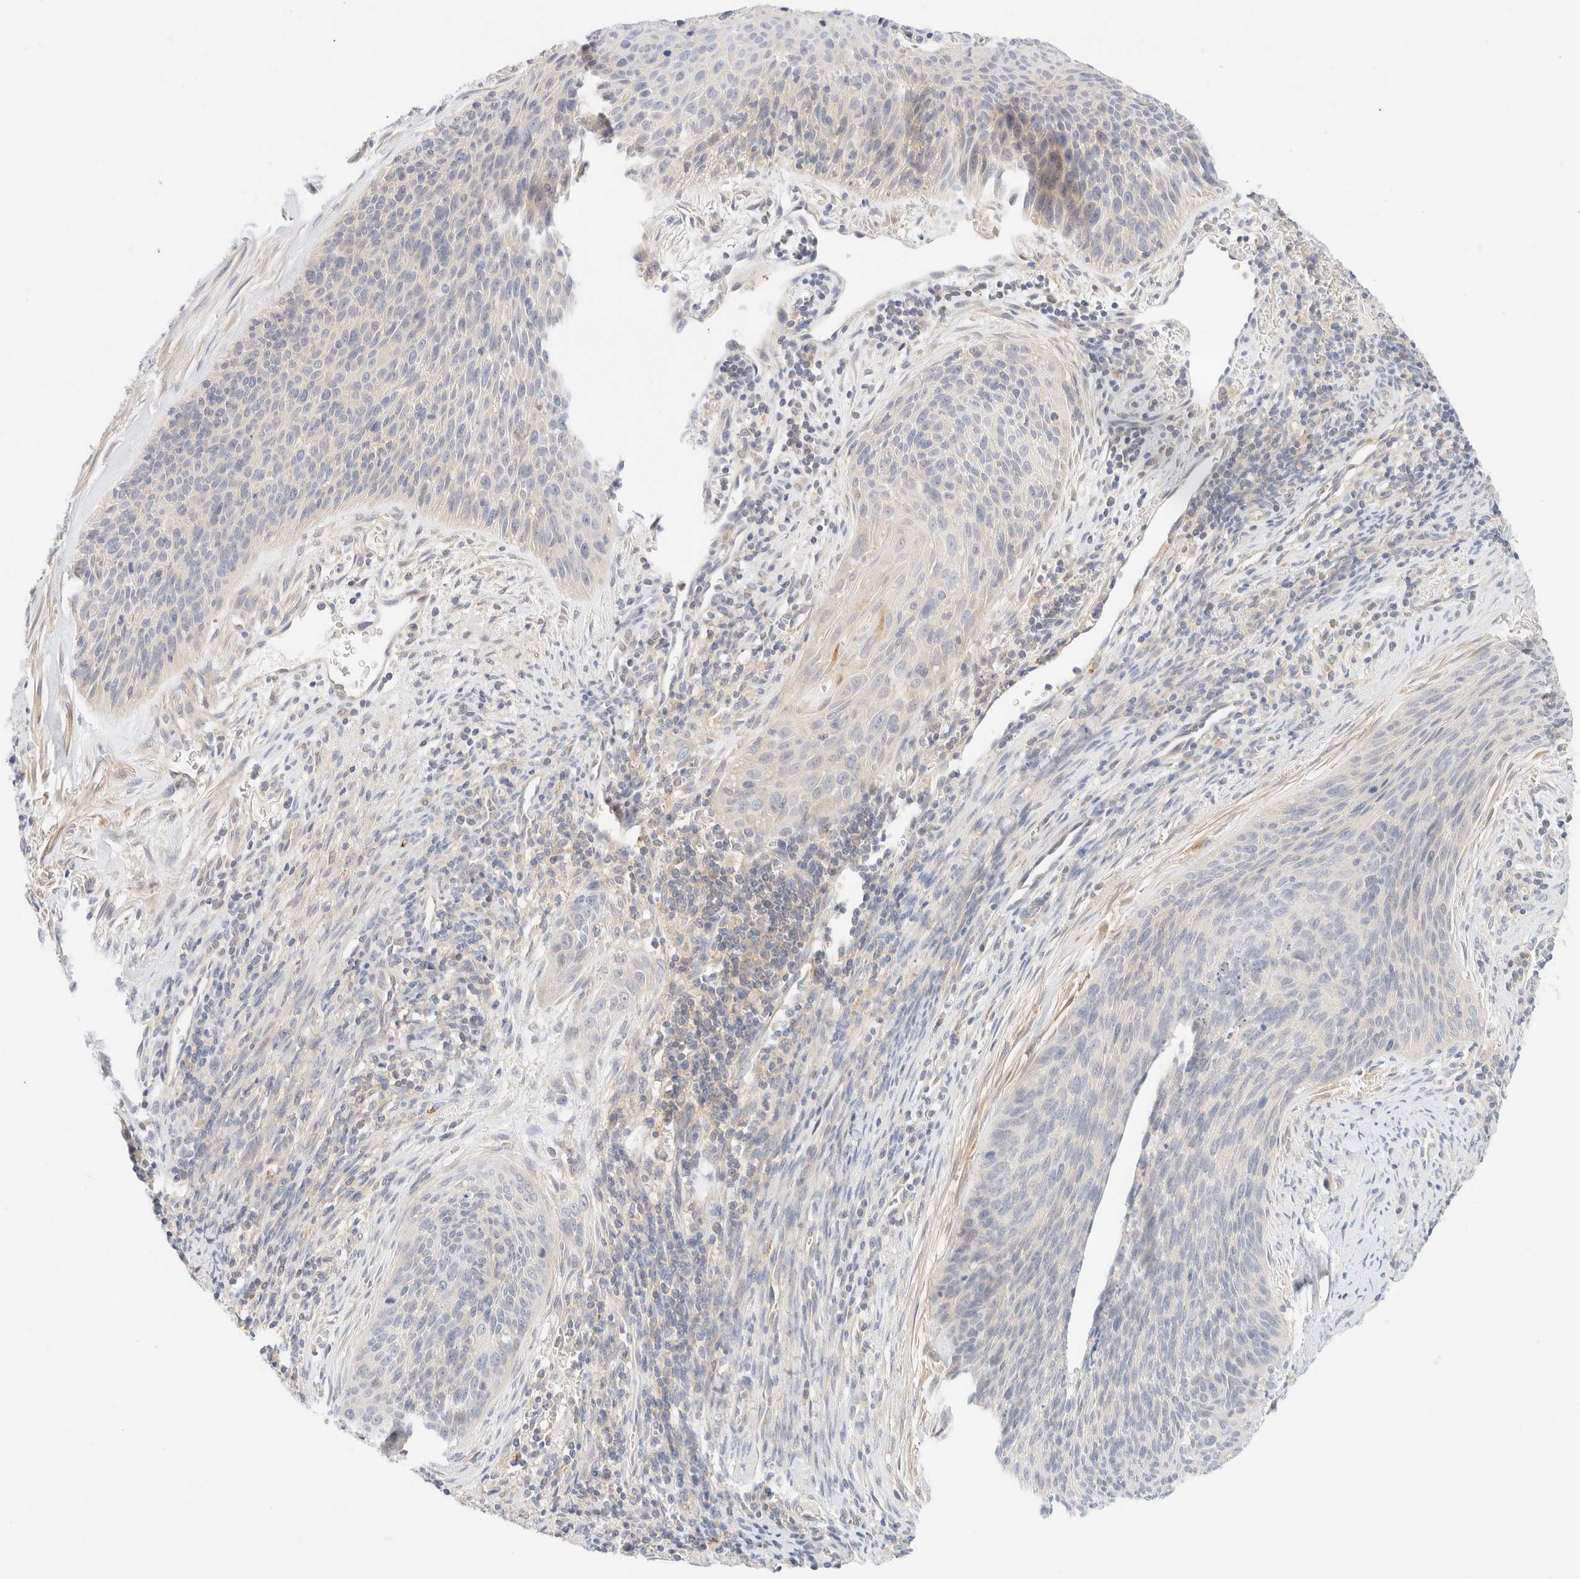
{"staining": {"intensity": "negative", "quantity": "none", "location": "none"}, "tissue": "cervical cancer", "cell_type": "Tumor cells", "image_type": "cancer", "snomed": [{"axis": "morphology", "description": "Squamous cell carcinoma, NOS"}, {"axis": "topography", "description": "Cervix"}], "caption": "The immunohistochemistry histopathology image has no significant positivity in tumor cells of squamous cell carcinoma (cervical) tissue. (DAB (3,3'-diaminobenzidine) IHC with hematoxylin counter stain).", "gene": "SARM1", "patient": {"sex": "female", "age": 55}}